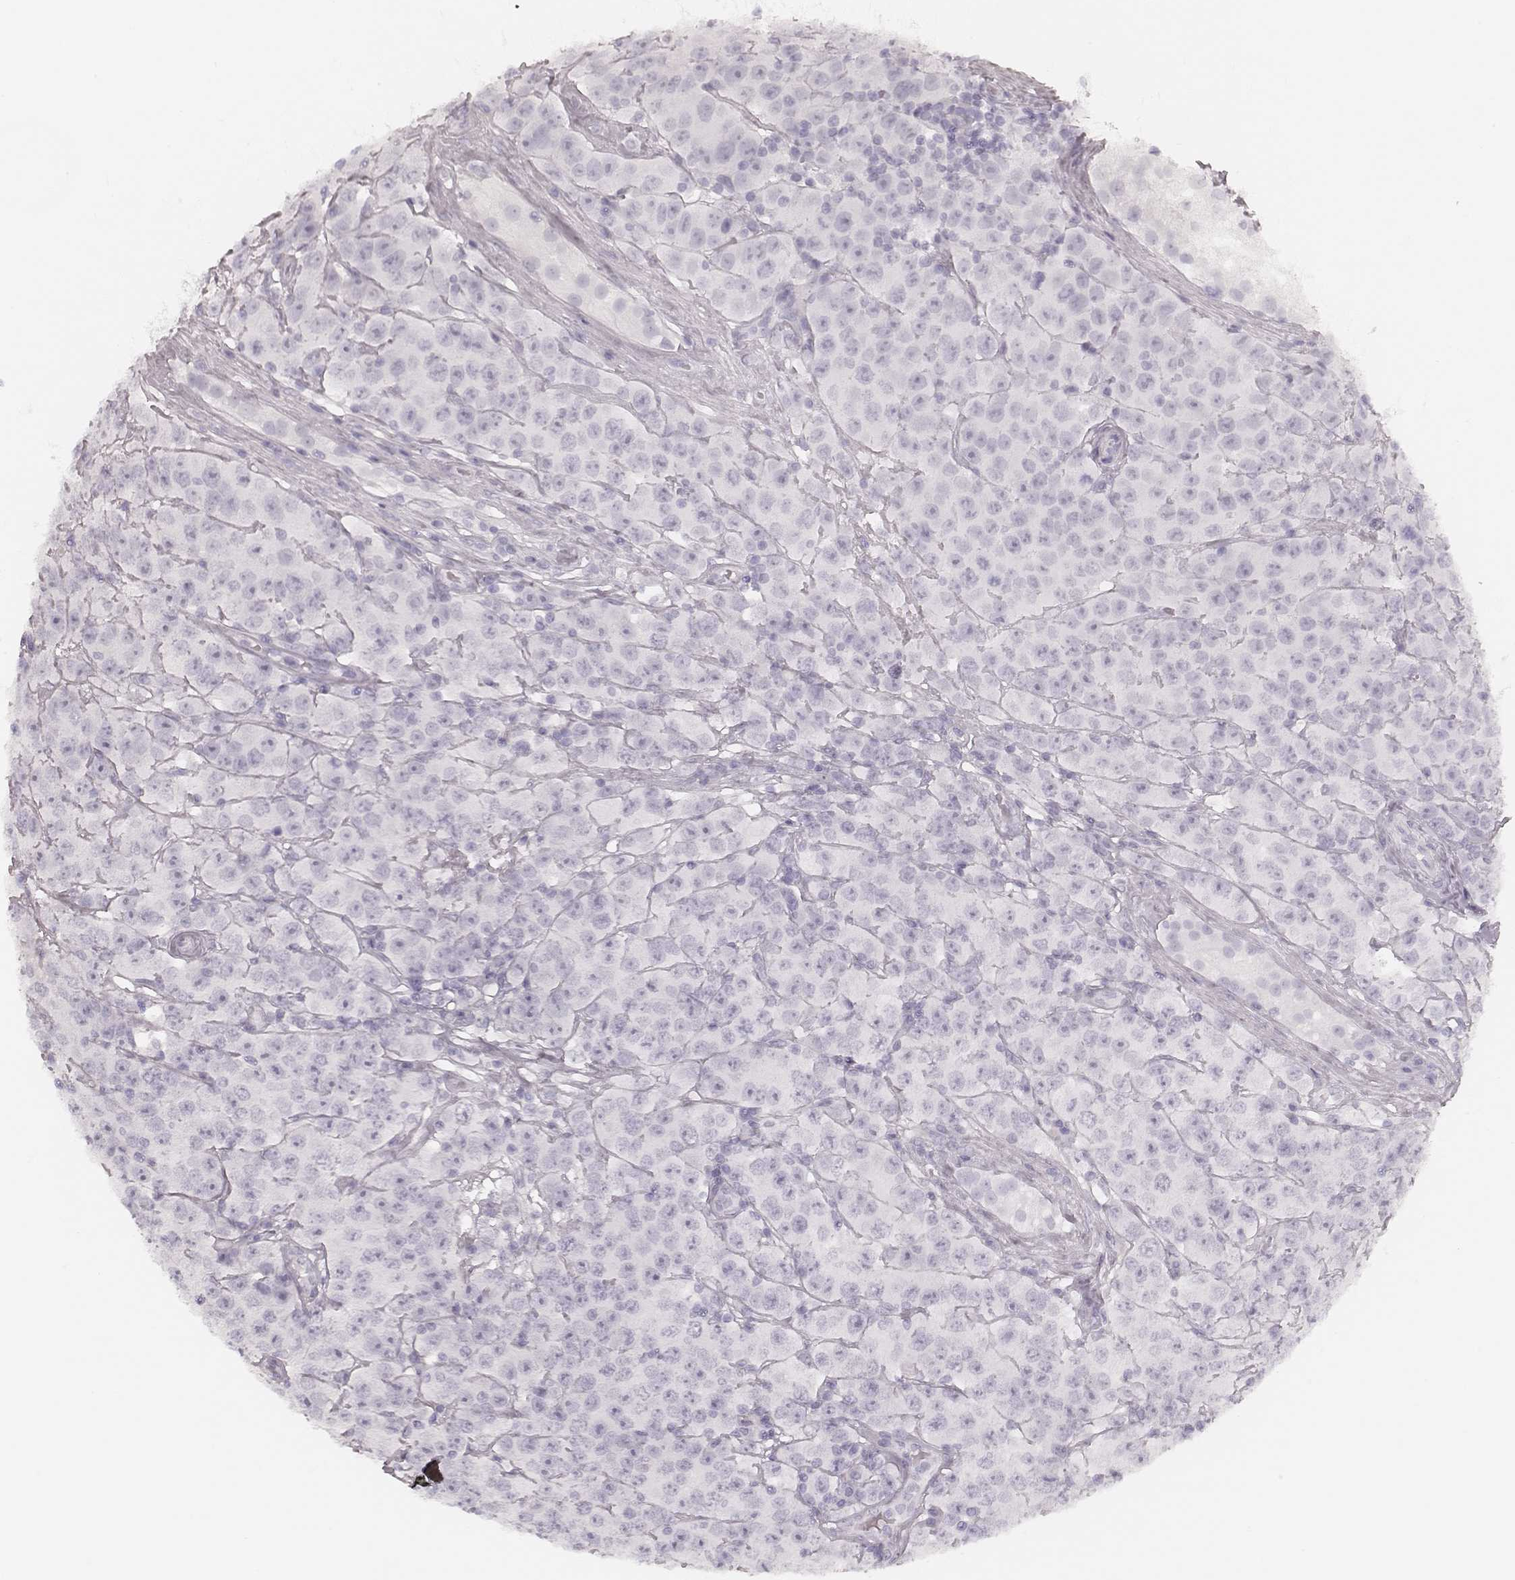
{"staining": {"intensity": "negative", "quantity": "none", "location": "none"}, "tissue": "testis cancer", "cell_type": "Tumor cells", "image_type": "cancer", "snomed": [{"axis": "morphology", "description": "Seminoma, NOS"}, {"axis": "topography", "description": "Testis"}], "caption": "Testis cancer (seminoma) stained for a protein using immunohistochemistry (IHC) displays no expression tumor cells.", "gene": "KRT82", "patient": {"sex": "male", "age": 52}}